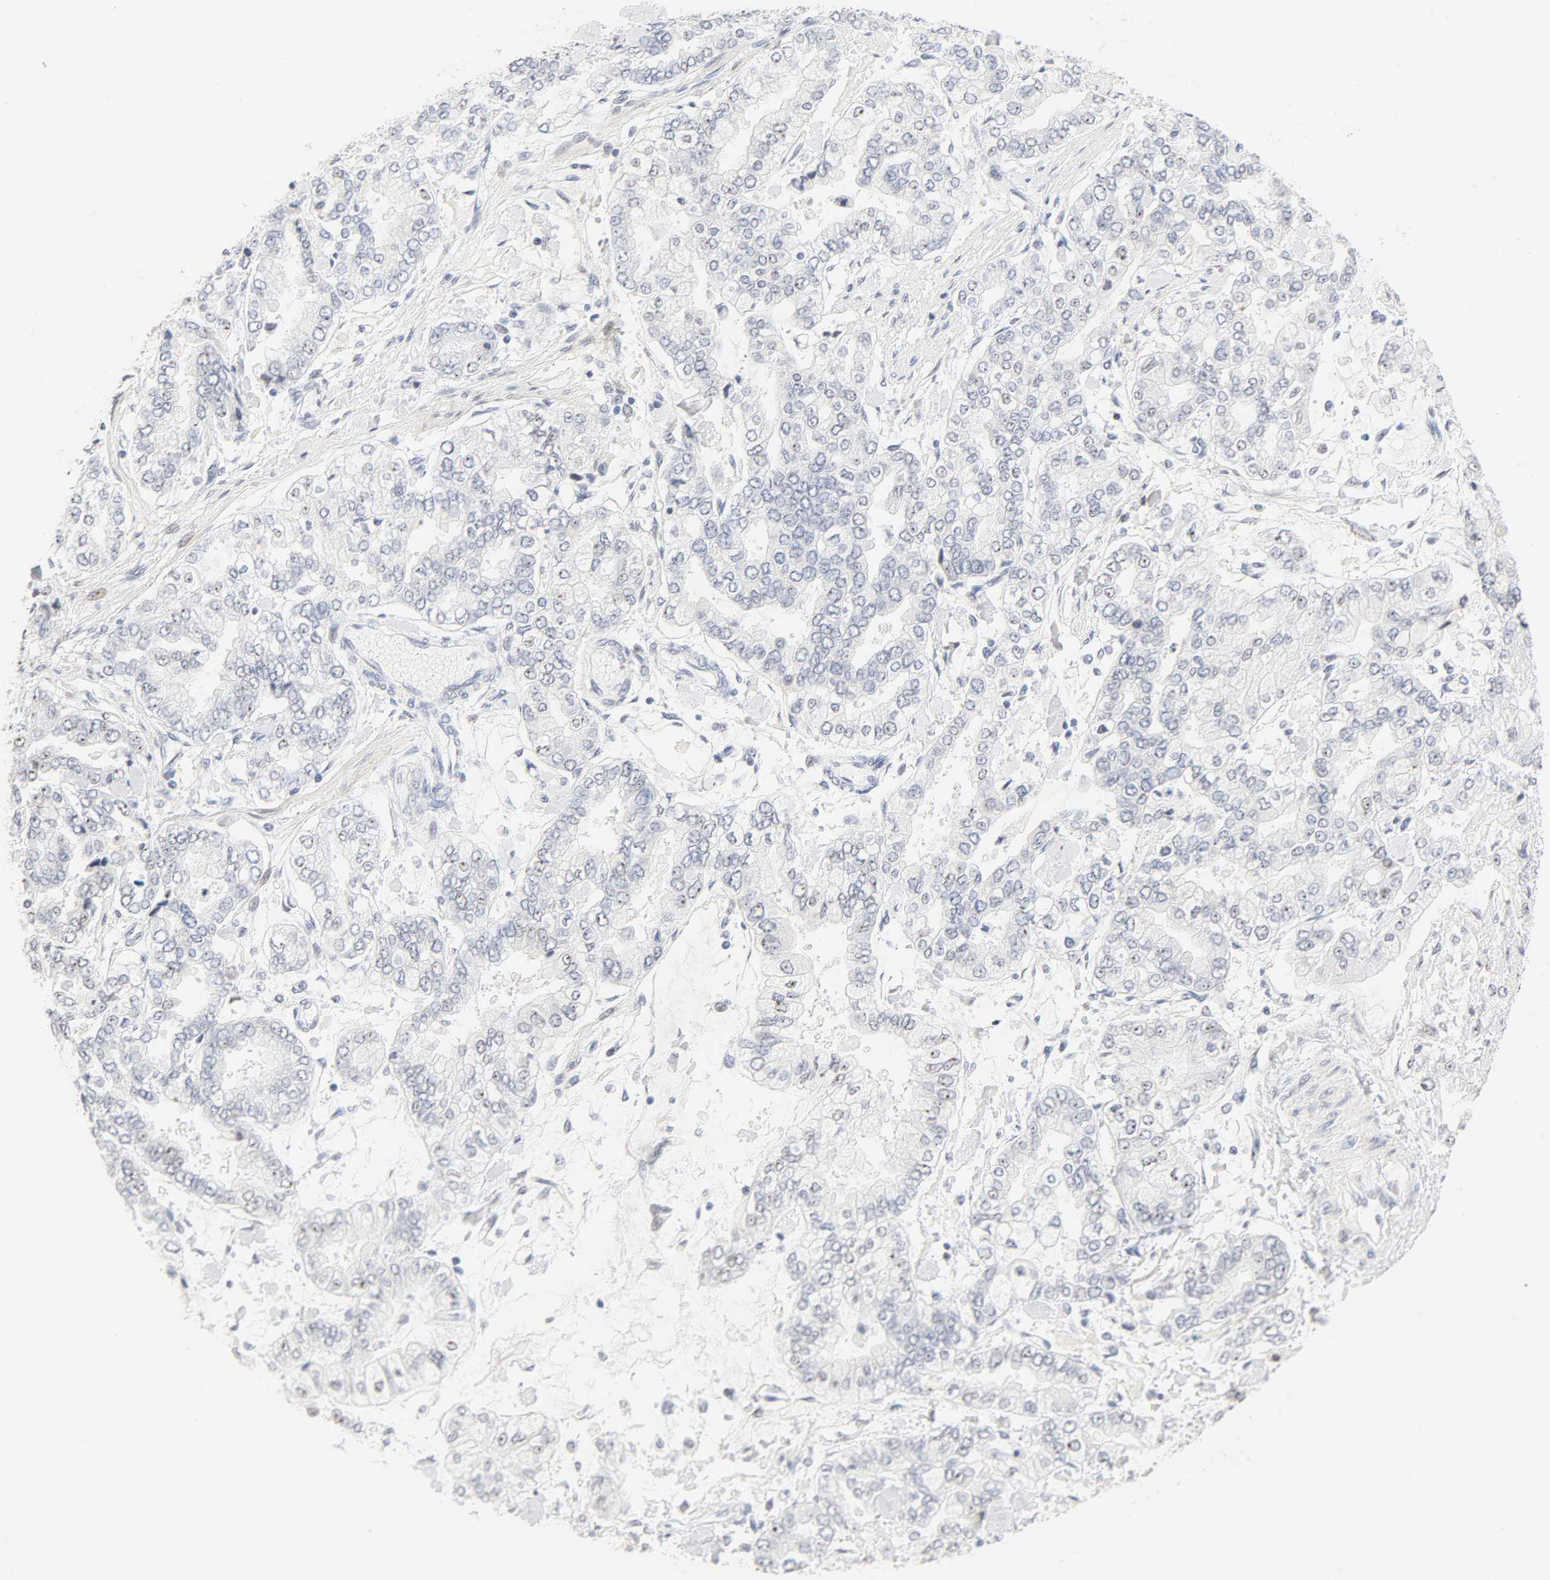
{"staining": {"intensity": "negative", "quantity": "none", "location": "none"}, "tissue": "stomach cancer", "cell_type": "Tumor cells", "image_type": "cancer", "snomed": [{"axis": "morphology", "description": "Normal tissue, NOS"}, {"axis": "morphology", "description": "Adenocarcinoma, NOS"}, {"axis": "topography", "description": "Stomach, upper"}, {"axis": "topography", "description": "Stomach"}], "caption": "Stomach adenocarcinoma was stained to show a protein in brown. There is no significant staining in tumor cells.", "gene": "MNAT1", "patient": {"sex": "male", "age": 76}}